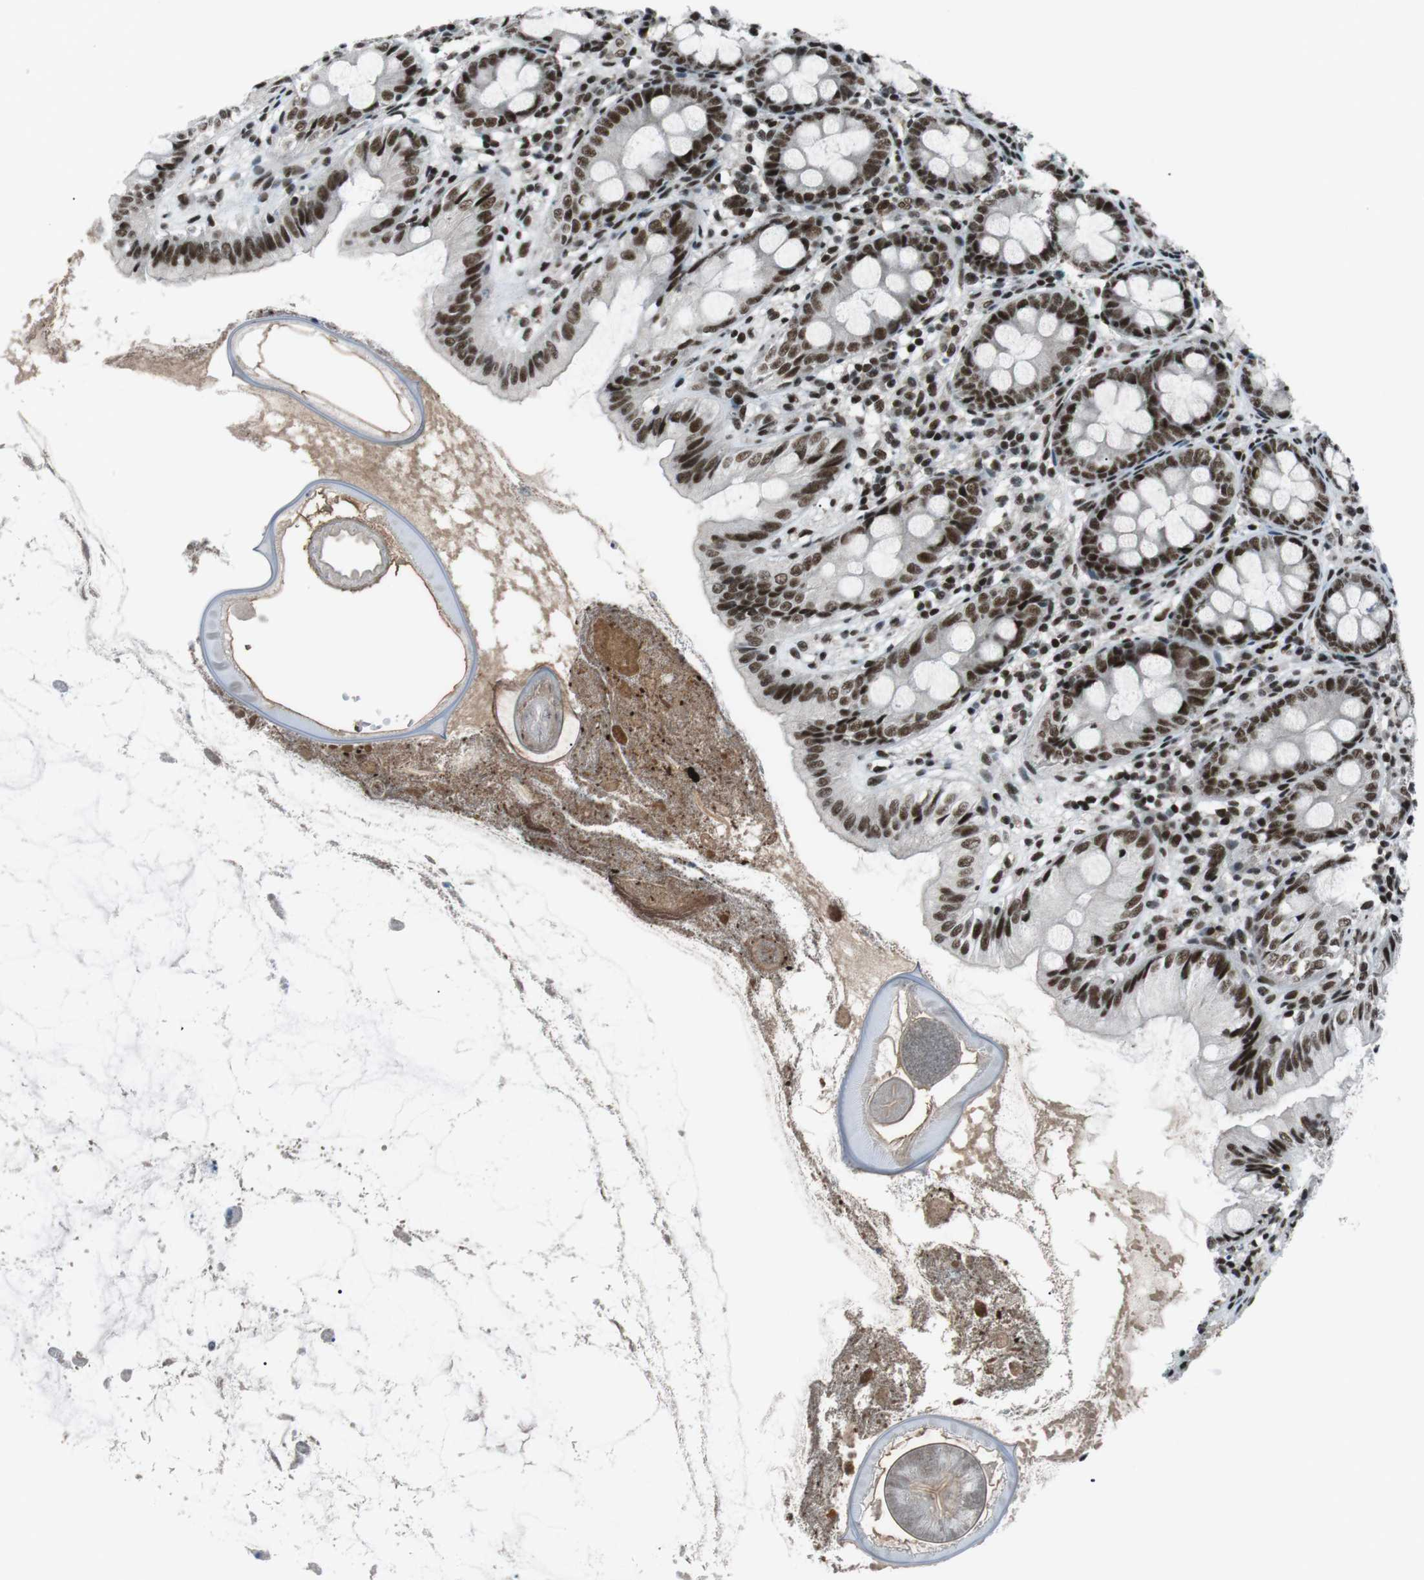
{"staining": {"intensity": "strong", "quantity": ">75%", "location": "nuclear"}, "tissue": "appendix", "cell_type": "Glandular cells", "image_type": "normal", "snomed": [{"axis": "morphology", "description": "Normal tissue, NOS"}, {"axis": "topography", "description": "Appendix"}], "caption": "High-magnification brightfield microscopy of unremarkable appendix stained with DAB (brown) and counterstained with hematoxylin (blue). glandular cells exhibit strong nuclear staining is identified in approximately>75% of cells.", "gene": "TAF1", "patient": {"sex": "female", "age": 77}}